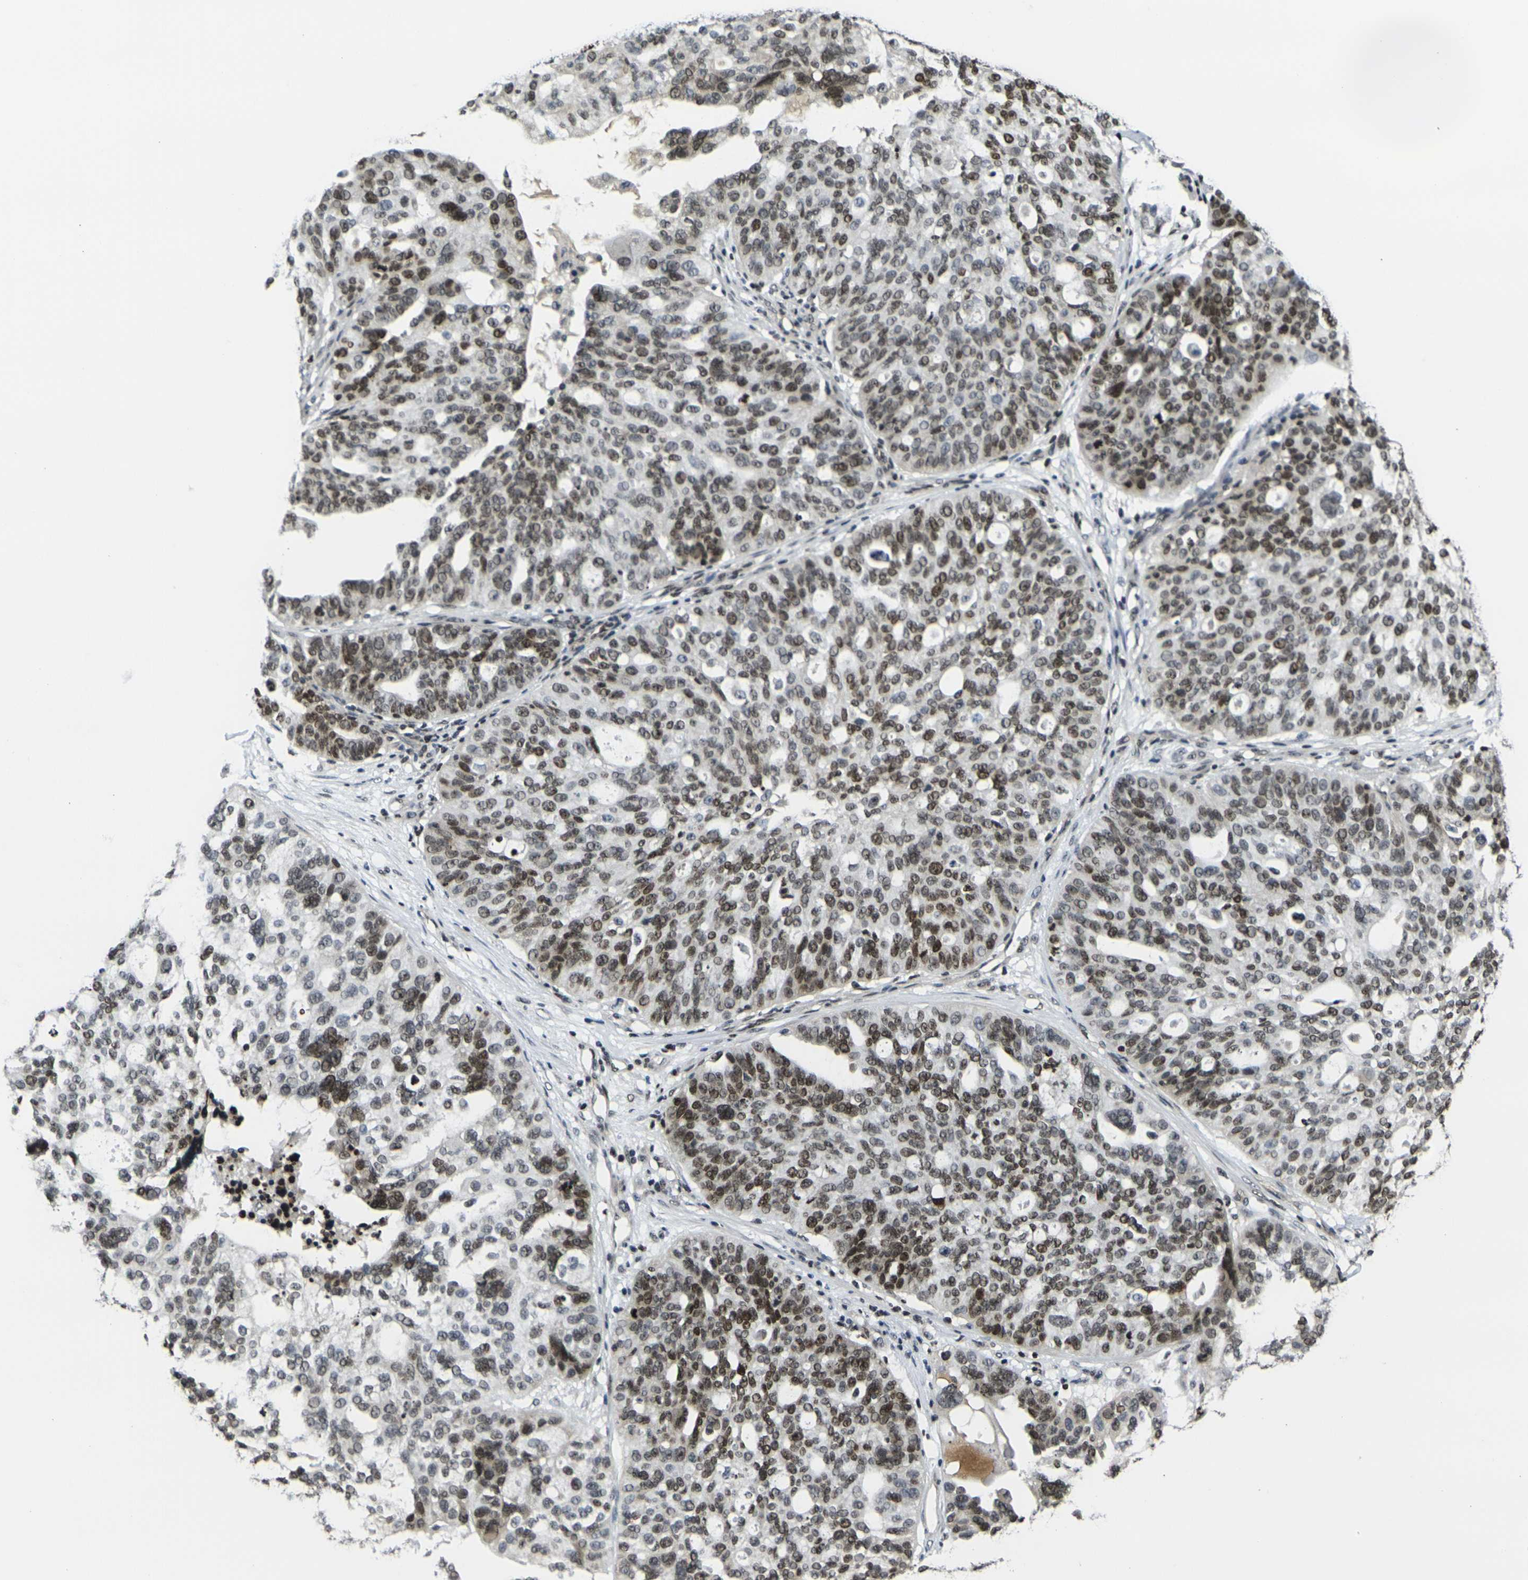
{"staining": {"intensity": "moderate", "quantity": "25%-75%", "location": "nuclear"}, "tissue": "ovarian cancer", "cell_type": "Tumor cells", "image_type": "cancer", "snomed": [{"axis": "morphology", "description": "Cystadenocarcinoma, serous, NOS"}, {"axis": "topography", "description": "Ovary"}], "caption": "Immunohistochemical staining of serous cystadenocarcinoma (ovarian) reveals medium levels of moderate nuclear protein staining in about 25%-75% of tumor cells.", "gene": "H1-10", "patient": {"sex": "female", "age": 59}}